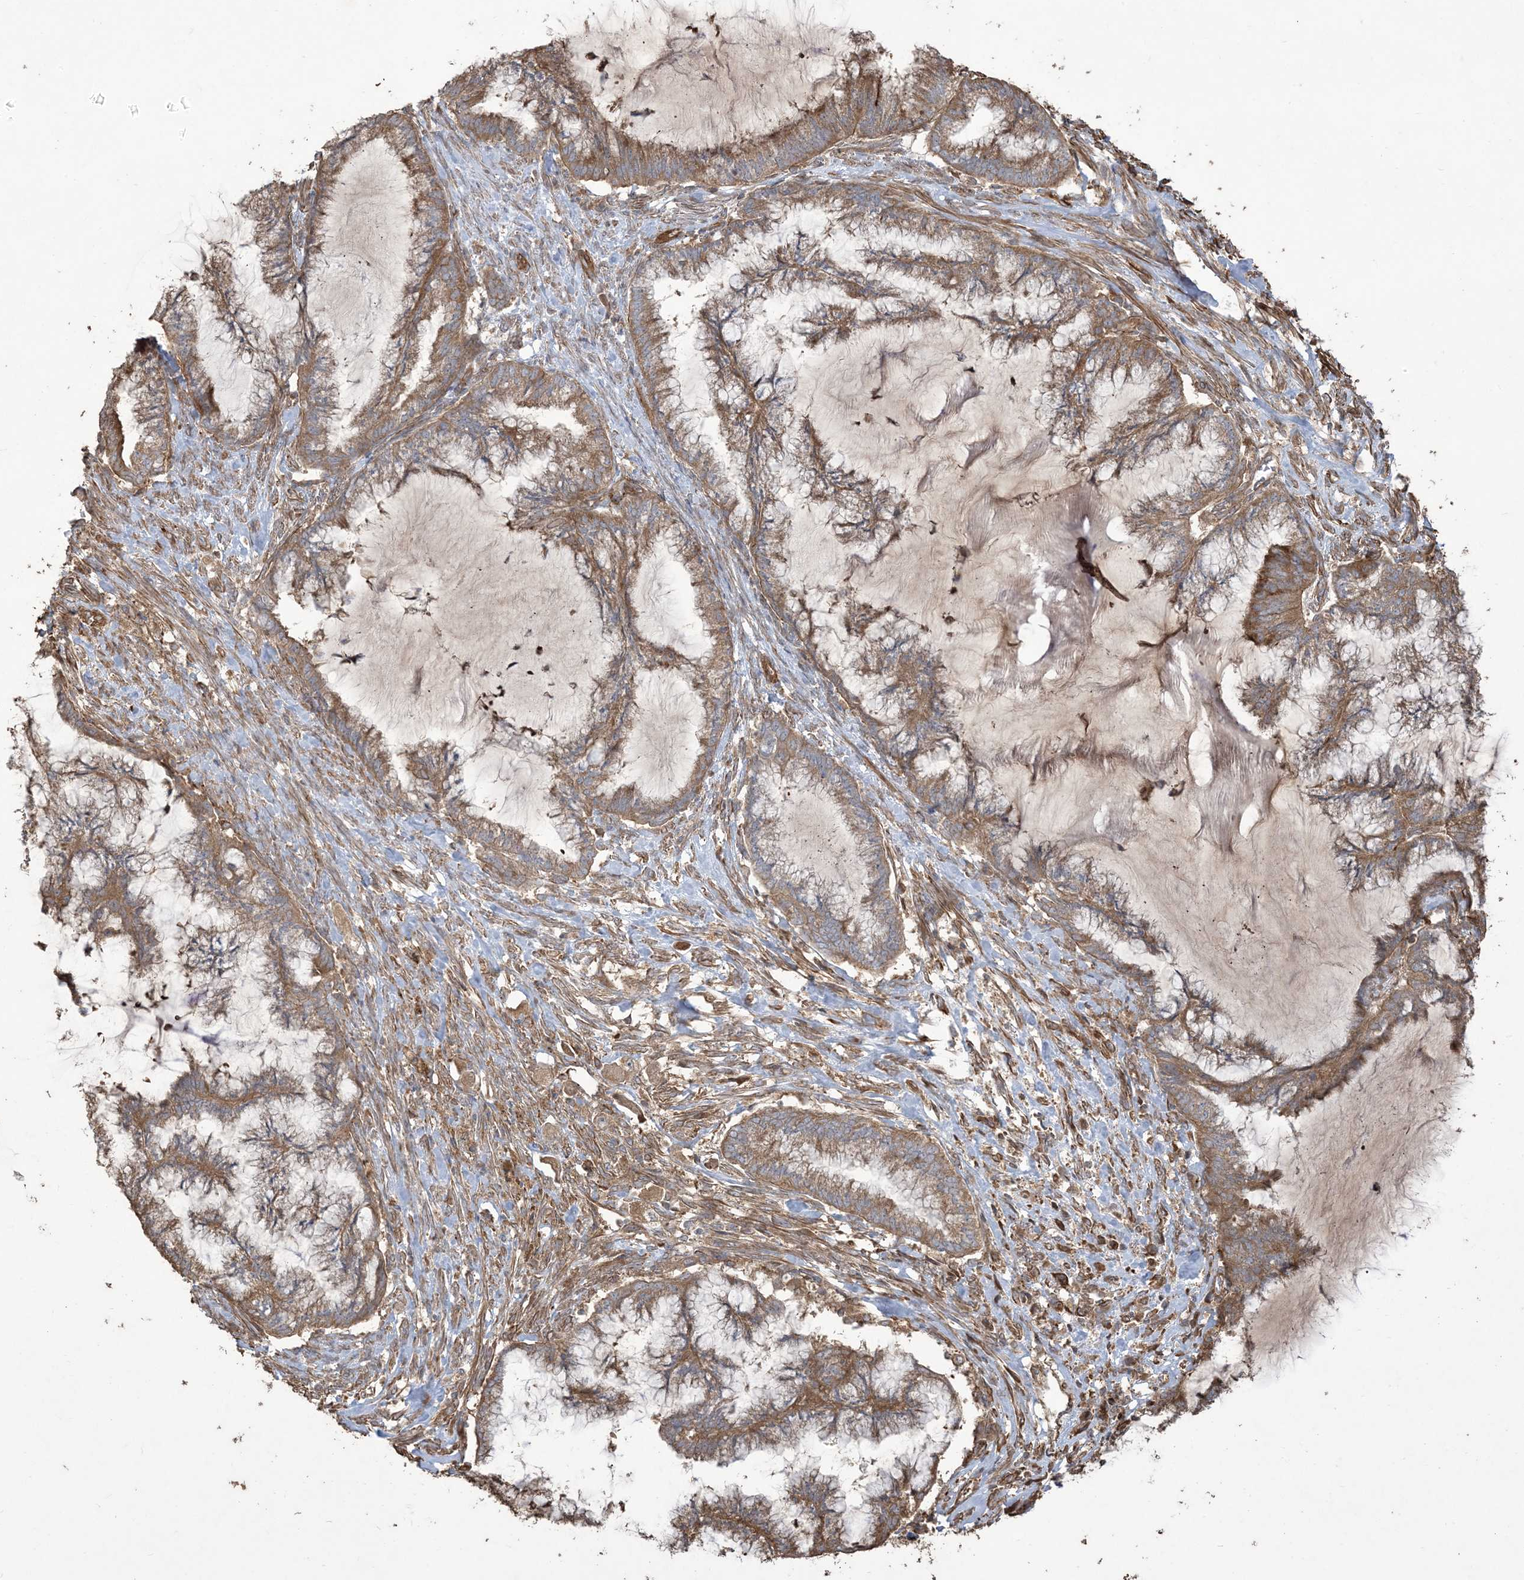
{"staining": {"intensity": "moderate", "quantity": ">75%", "location": "cytoplasmic/membranous"}, "tissue": "endometrial cancer", "cell_type": "Tumor cells", "image_type": "cancer", "snomed": [{"axis": "morphology", "description": "Adenocarcinoma, NOS"}, {"axis": "topography", "description": "Endometrium"}], "caption": "Protein staining of endometrial cancer (adenocarcinoma) tissue demonstrates moderate cytoplasmic/membranous positivity in about >75% of tumor cells.", "gene": "KLHL18", "patient": {"sex": "female", "age": 86}}